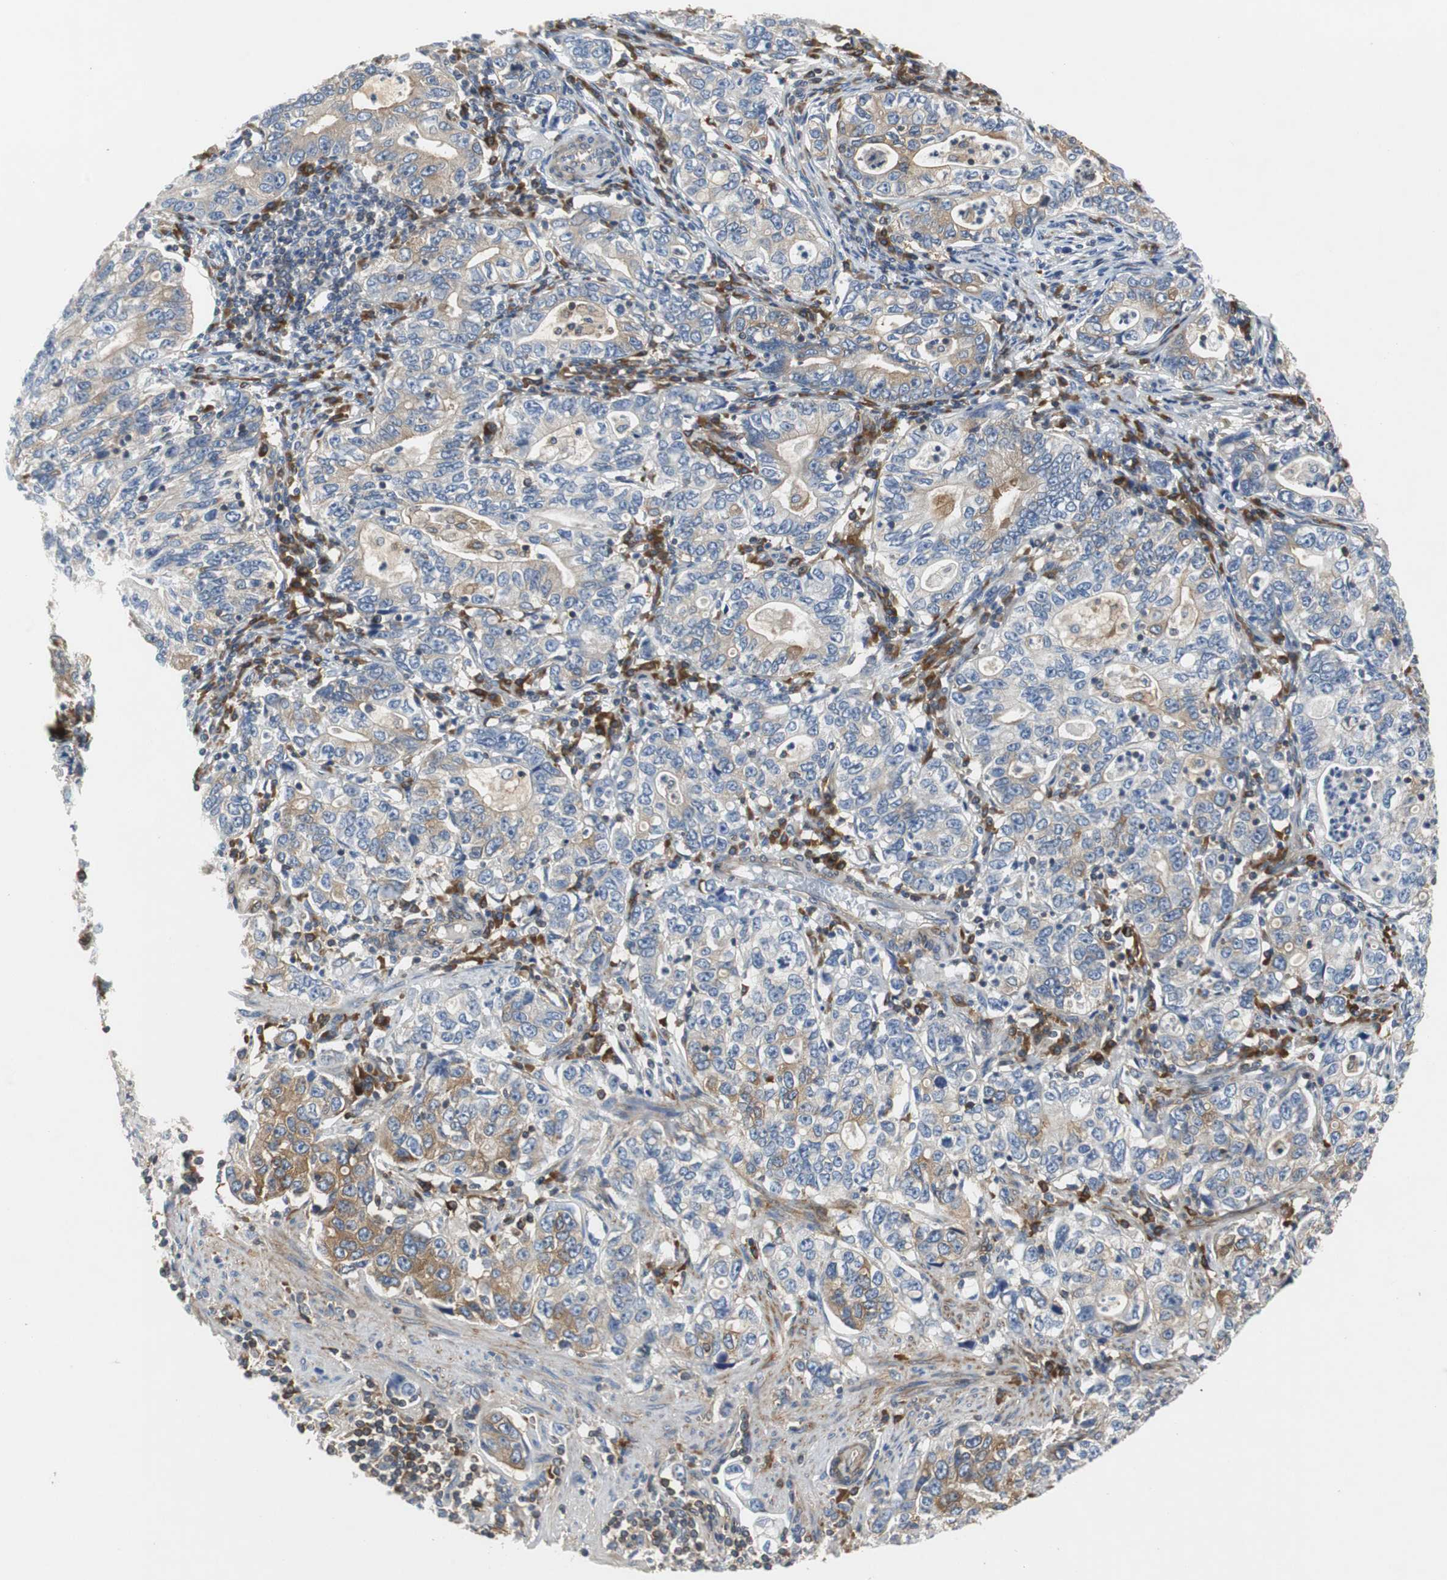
{"staining": {"intensity": "moderate", "quantity": "<25%", "location": "cytoplasmic/membranous"}, "tissue": "stomach cancer", "cell_type": "Tumor cells", "image_type": "cancer", "snomed": [{"axis": "morphology", "description": "Adenocarcinoma, NOS"}, {"axis": "topography", "description": "Stomach, lower"}], "caption": "Adenocarcinoma (stomach) stained for a protein (brown) demonstrates moderate cytoplasmic/membranous positive expression in about <25% of tumor cells.", "gene": "GYS1", "patient": {"sex": "female", "age": 72}}